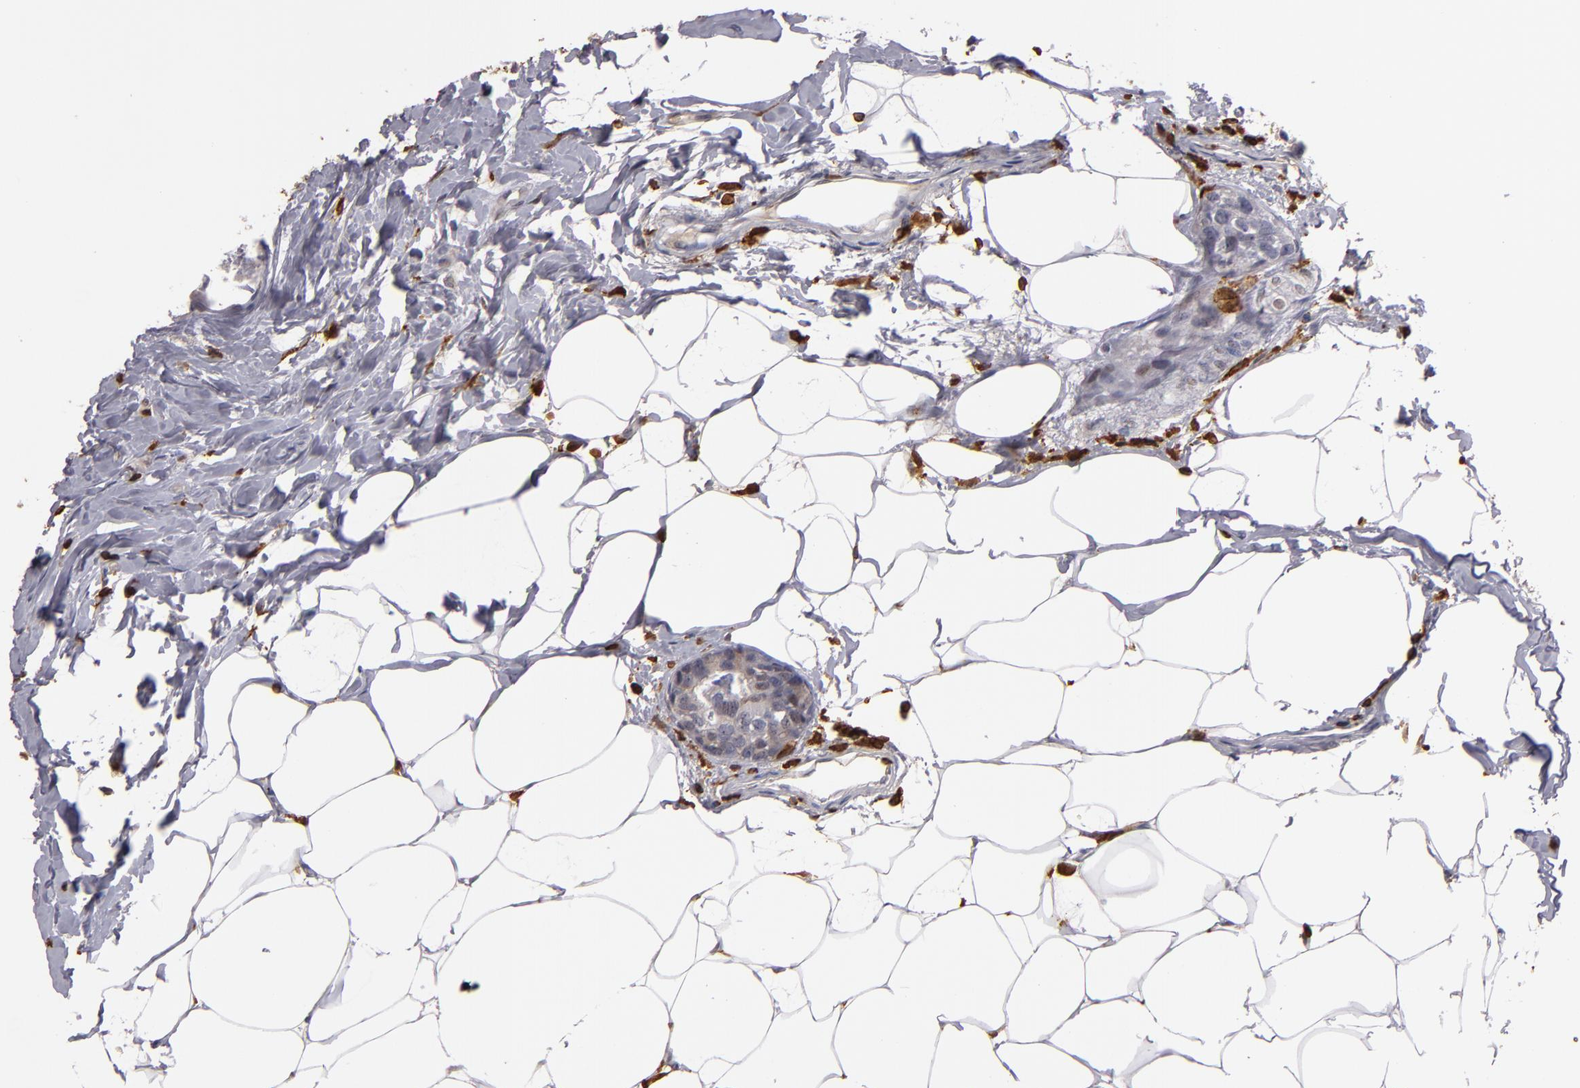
{"staining": {"intensity": "weak", "quantity": ">75%", "location": "cytoplasmic/membranous"}, "tissue": "breast cancer", "cell_type": "Tumor cells", "image_type": "cancer", "snomed": [{"axis": "morphology", "description": "Normal tissue, NOS"}, {"axis": "morphology", "description": "Duct carcinoma"}, {"axis": "topography", "description": "Breast"}], "caption": "This image shows breast infiltrating ductal carcinoma stained with immunohistochemistry (IHC) to label a protein in brown. The cytoplasmic/membranous of tumor cells show weak positivity for the protein. Nuclei are counter-stained blue.", "gene": "WAS", "patient": {"sex": "female", "age": 50}}